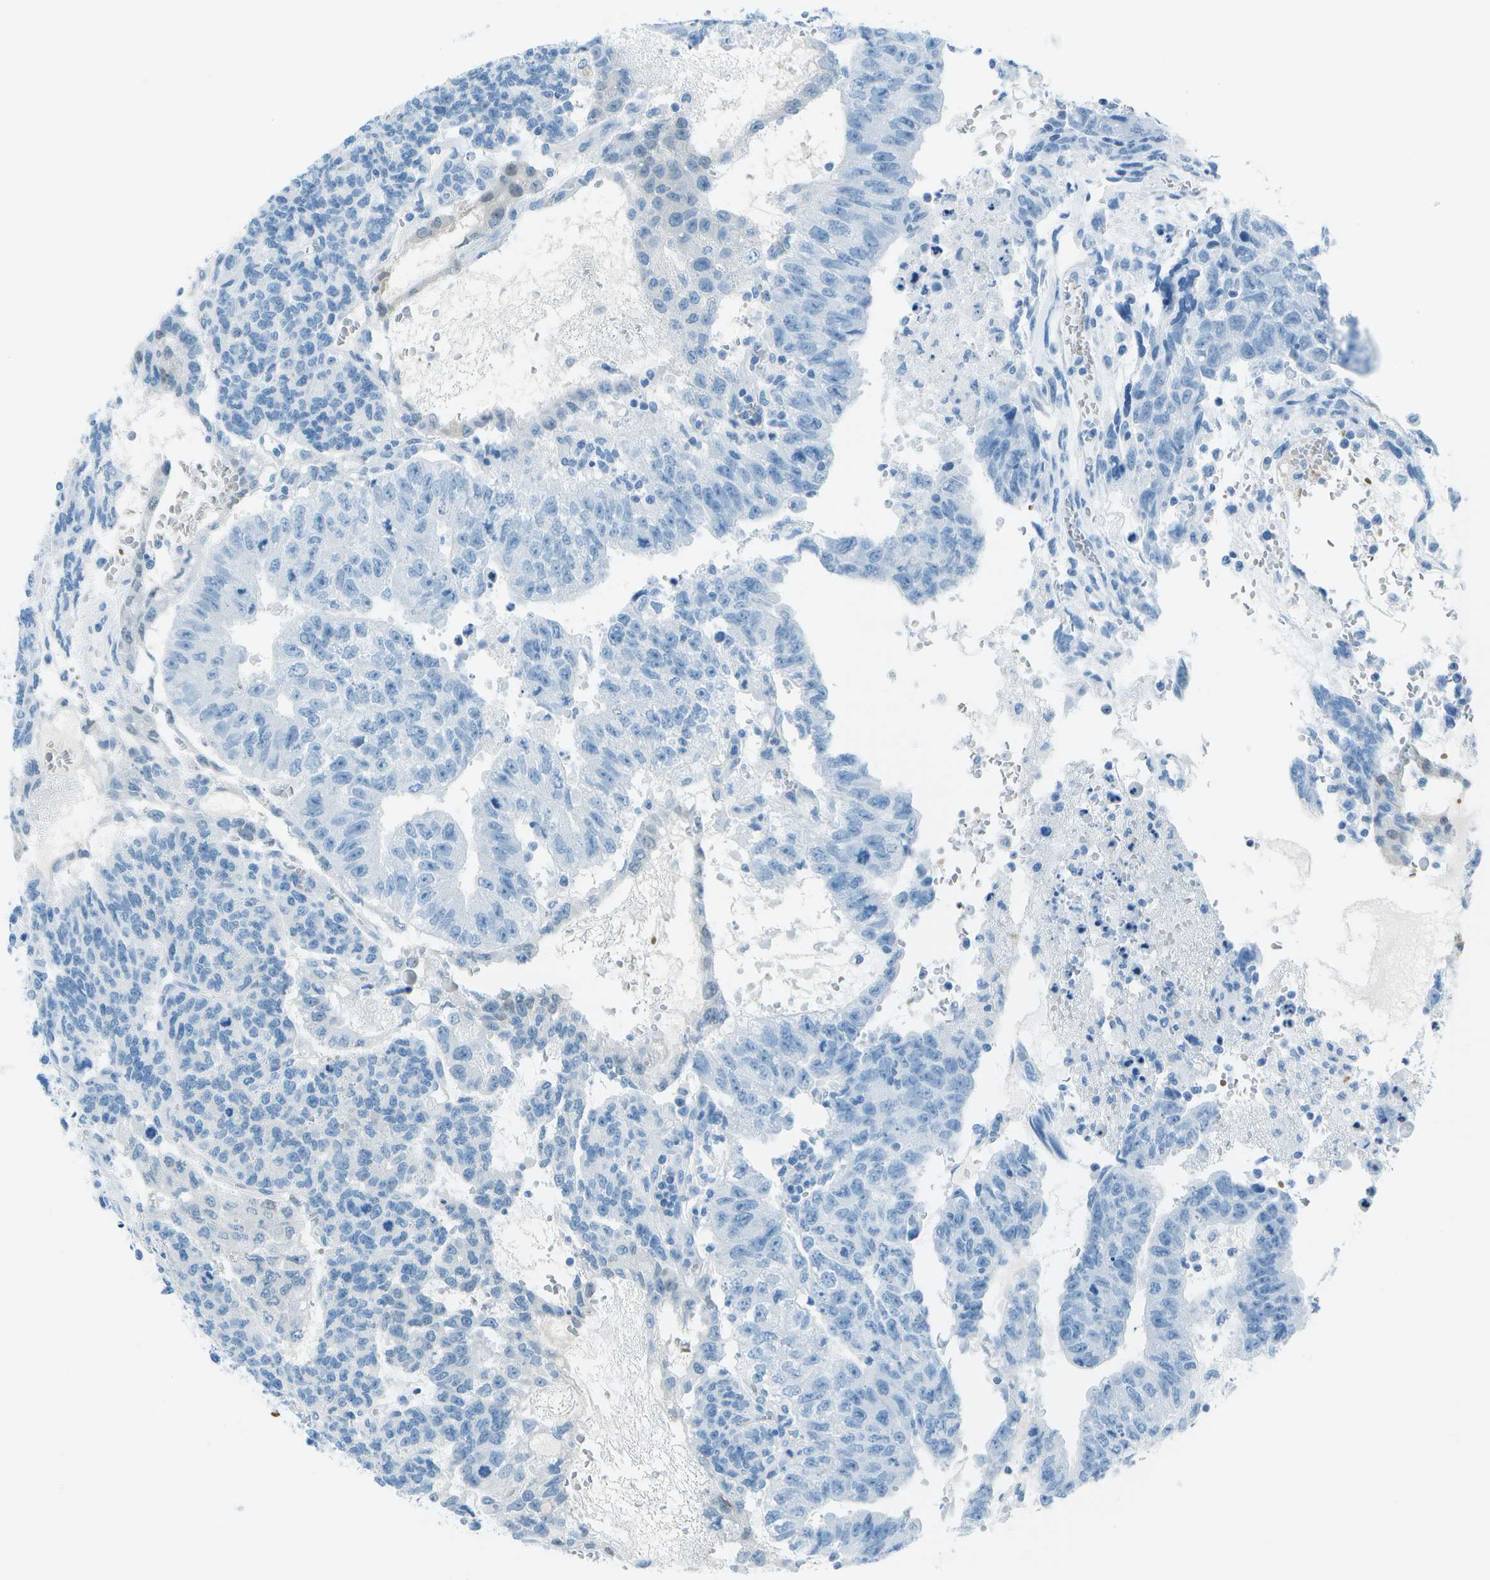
{"staining": {"intensity": "negative", "quantity": "none", "location": "none"}, "tissue": "testis cancer", "cell_type": "Tumor cells", "image_type": "cancer", "snomed": [{"axis": "morphology", "description": "Seminoma, NOS"}, {"axis": "morphology", "description": "Carcinoma, Embryonal, NOS"}, {"axis": "topography", "description": "Testis"}], "caption": "There is no significant expression in tumor cells of testis cancer (embryonal carcinoma).", "gene": "ASL", "patient": {"sex": "male", "age": 52}}